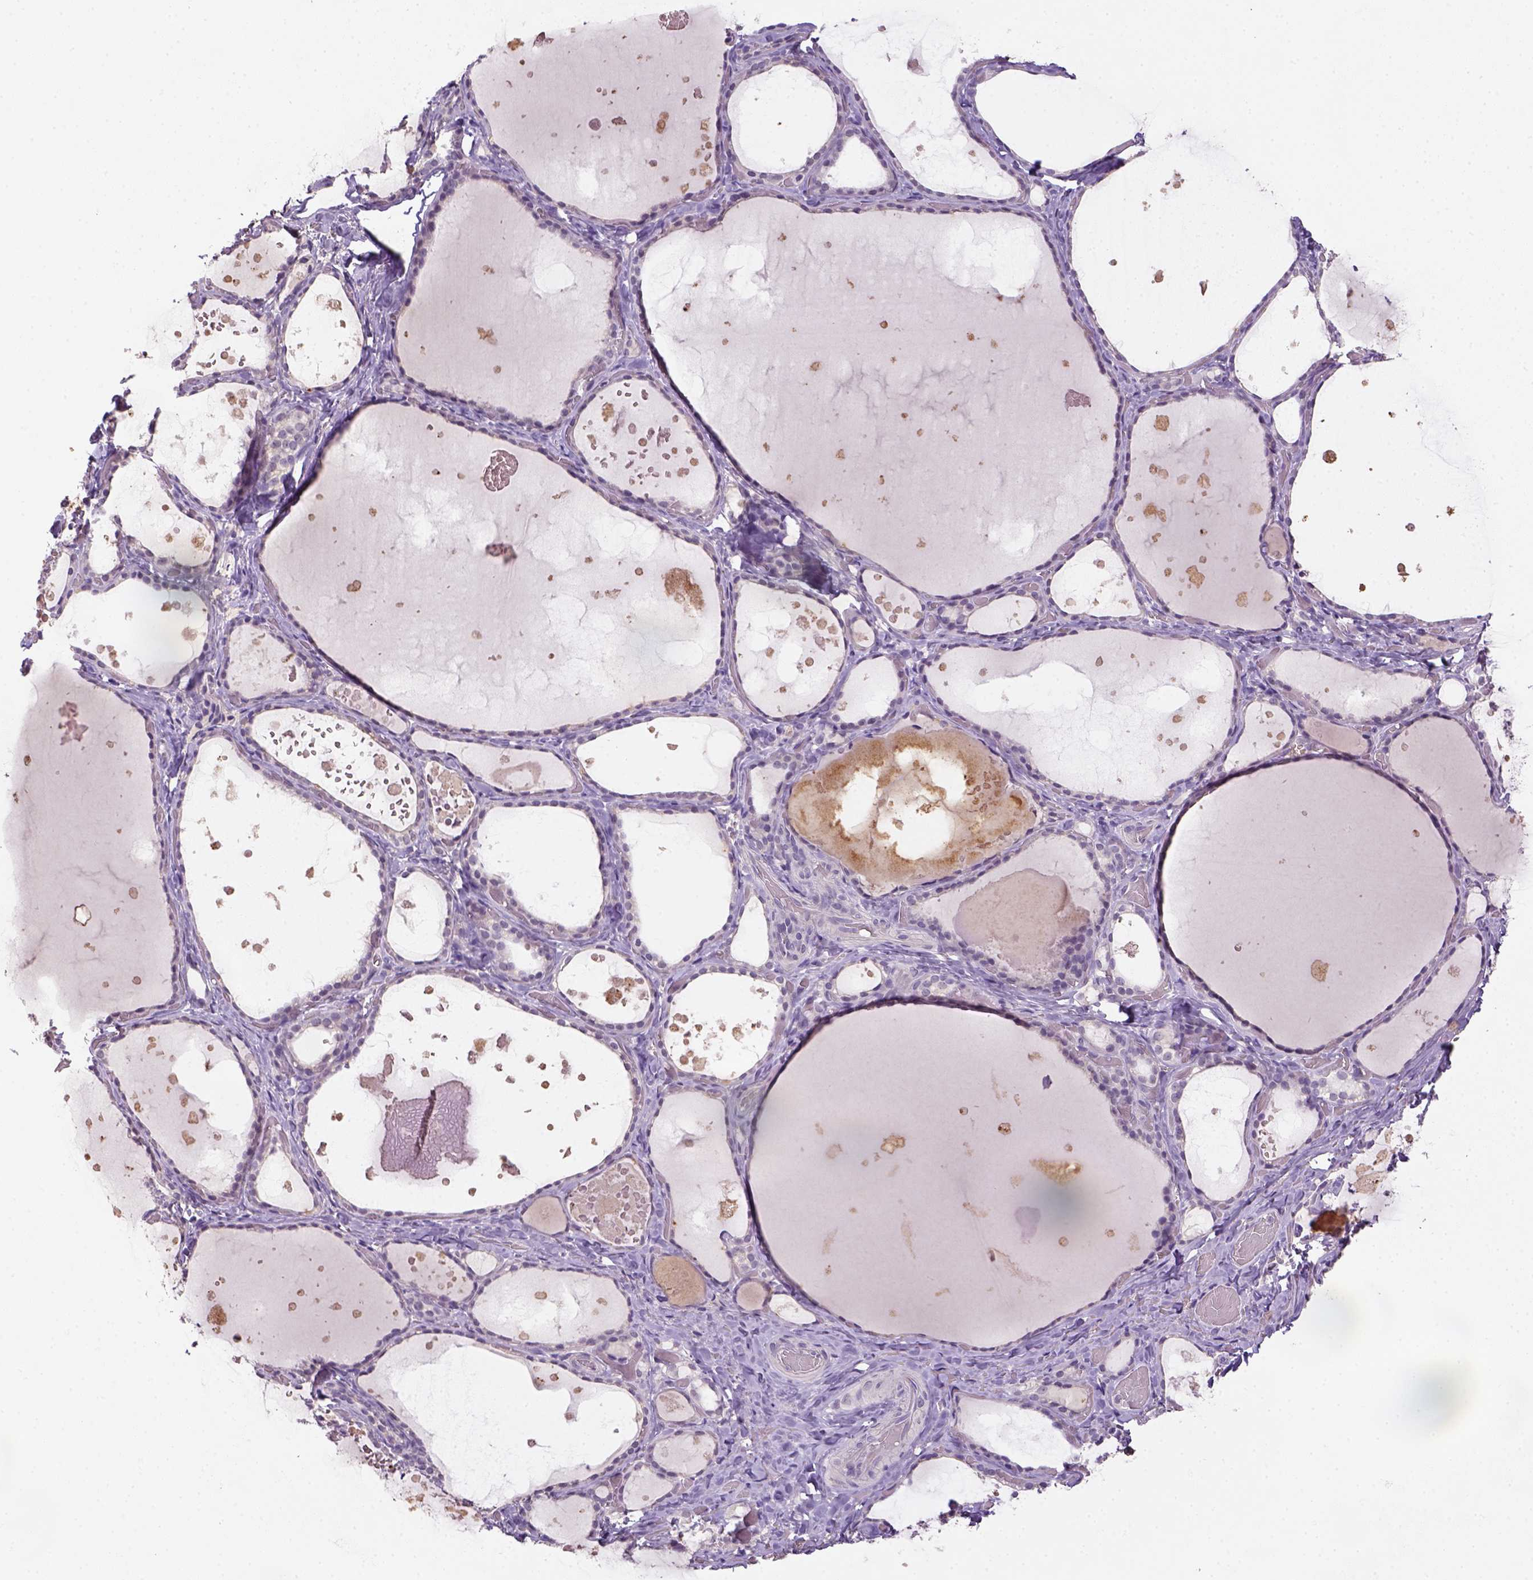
{"staining": {"intensity": "negative", "quantity": "none", "location": "none"}, "tissue": "thyroid gland", "cell_type": "Glandular cells", "image_type": "normal", "snomed": [{"axis": "morphology", "description": "Normal tissue, NOS"}, {"axis": "topography", "description": "Thyroid gland"}], "caption": "The histopathology image demonstrates no staining of glandular cells in benign thyroid gland. (Immunohistochemistry, brightfield microscopy, high magnification).", "gene": "NLGN2", "patient": {"sex": "female", "age": 56}}